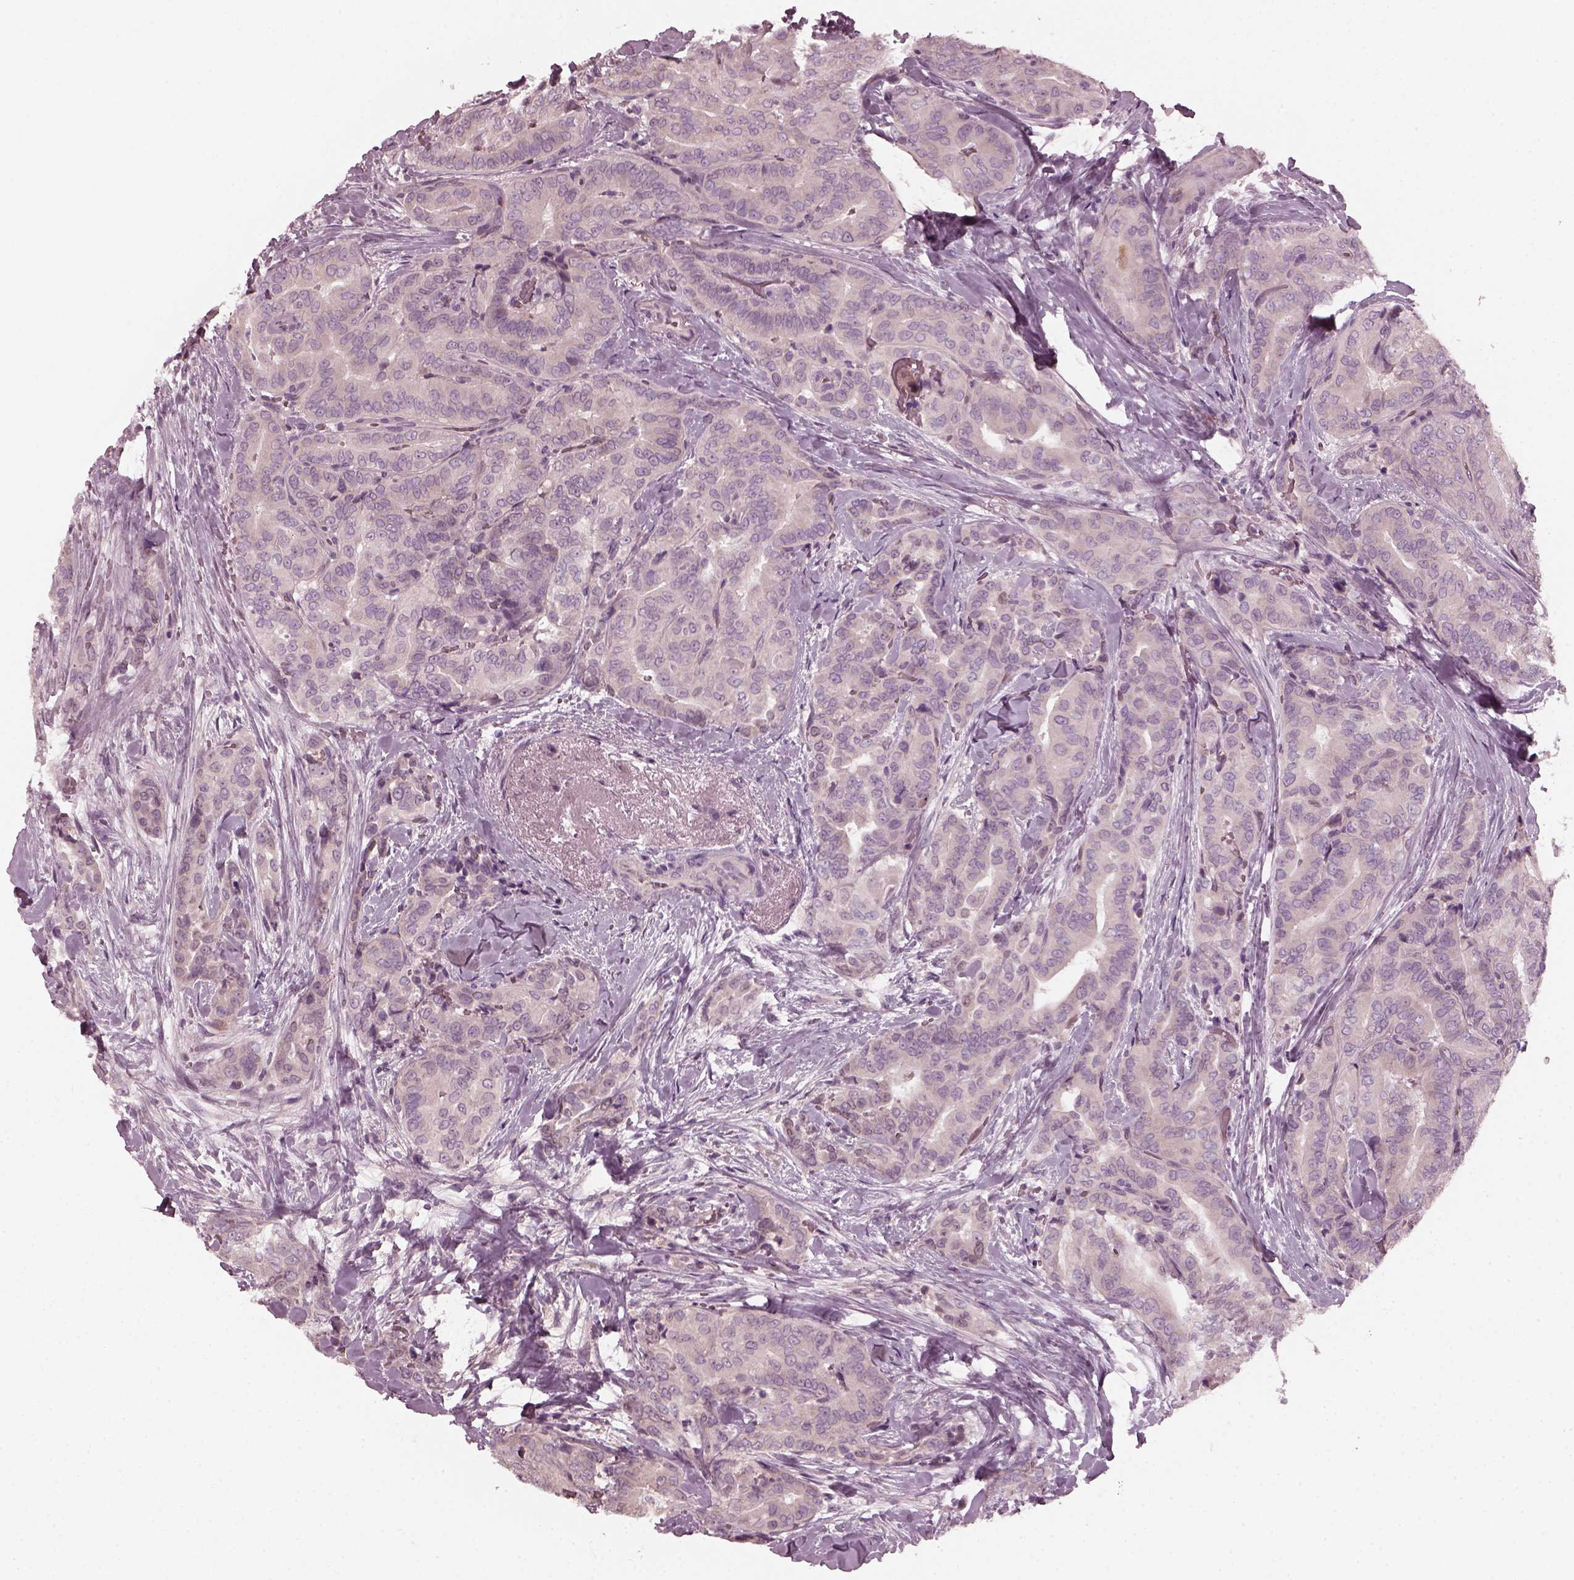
{"staining": {"intensity": "negative", "quantity": "none", "location": "none"}, "tissue": "thyroid cancer", "cell_type": "Tumor cells", "image_type": "cancer", "snomed": [{"axis": "morphology", "description": "Papillary adenocarcinoma, NOS"}, {"axis": "topography", "description": "Thyroid gland"}], "caption": "The IHC image has no significant positivity in tumor cells of papillary adenocarcinoma (thyroid) tissue.", "gene": "CHIT1", "patient": {"sex": "male", "age": 61}}